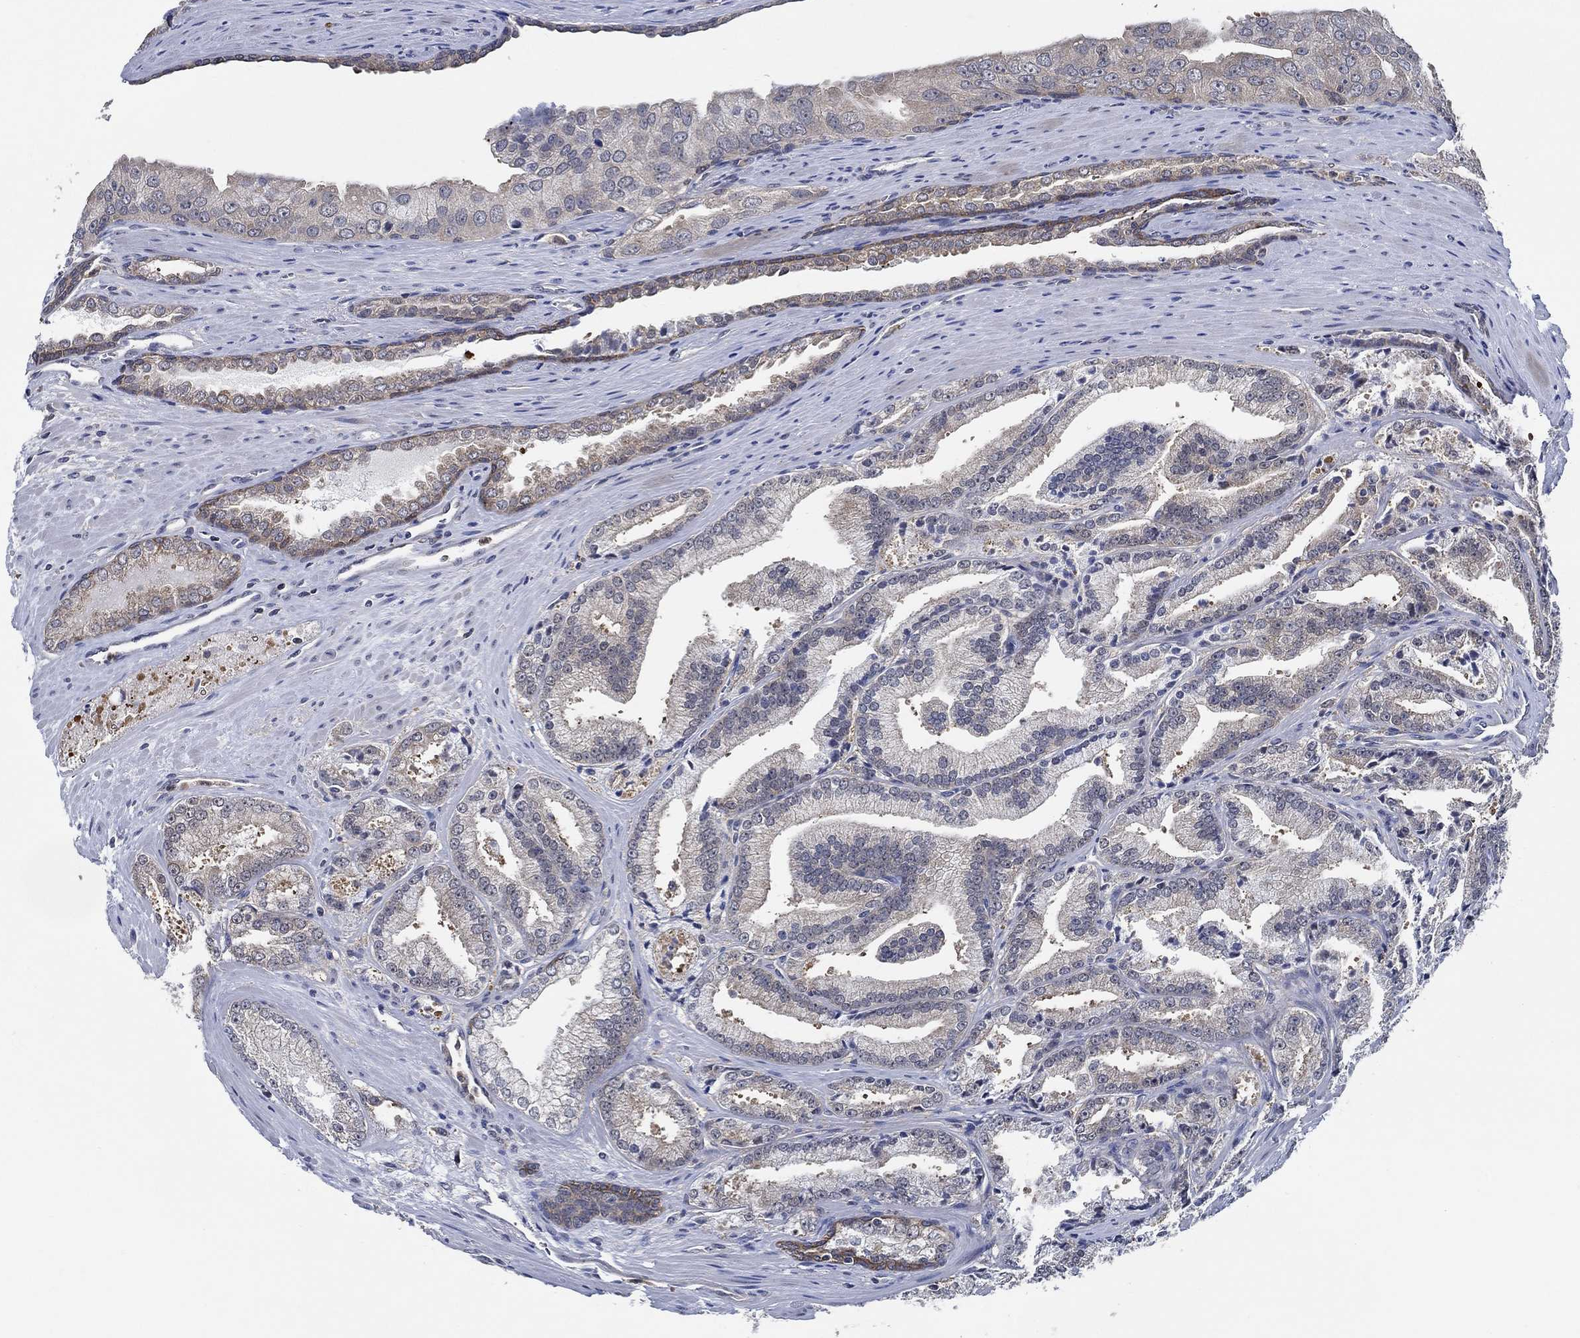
{"staining": {"intensity": "weak", "quantity": "25%-75%", "location": "cytoplasmic/membranous"}, "tissue": "prostate cancer", "cell_type": "Tumor cells", "image_type": "cancer", "snomed": [{"axis": "morphology", "description": "Adenocarcinoma, NOS"}, {"axis": "morphology", "description": "Adenocarcinoma, High grade"}, {"axis": "topography", "description": "Prostate"}], "caption": "The photomicrograph exhibits staining of prostate cancer (adenocarcinoma), revealing weak cytoplasmic/membranous protein expression (brown color) within tumor cells.", "gene": "DACT1", "patient": {"sex": "male", "age": 70}}